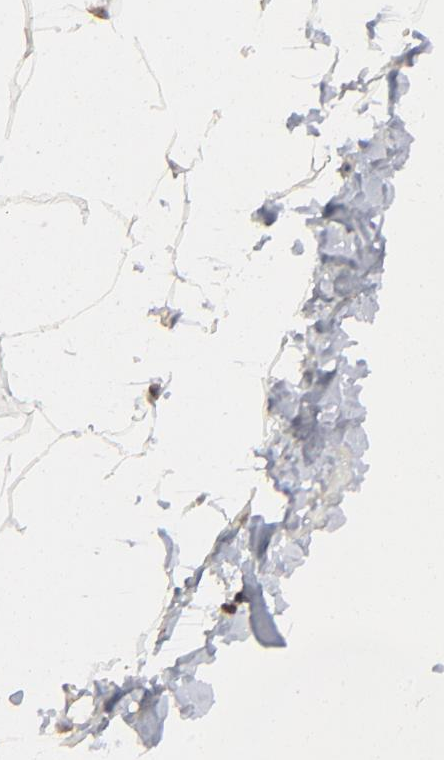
{"staining": {"intensity": "negative", "quantity": "none", "location": "none"}, "tissue": "adipose tissue", "cell_type": "Adipocytes", "image_type": "normal", "snomed": [{"axis": "morphology", "description": "Normal tissue, NOS"}, {"axis": "topography", "description": "Vascular tissue"}], "caption": "A photomicrograph of human adipose tissue is negative for staining in adipocytes. Brightfield microscopy of immunohistochemistry (IHC) stained with DAB (brown) and hematoxylin (blue), captured at high magnification.", "gene": "ASB3", "patient": {"sex": "male", "age": 41}}